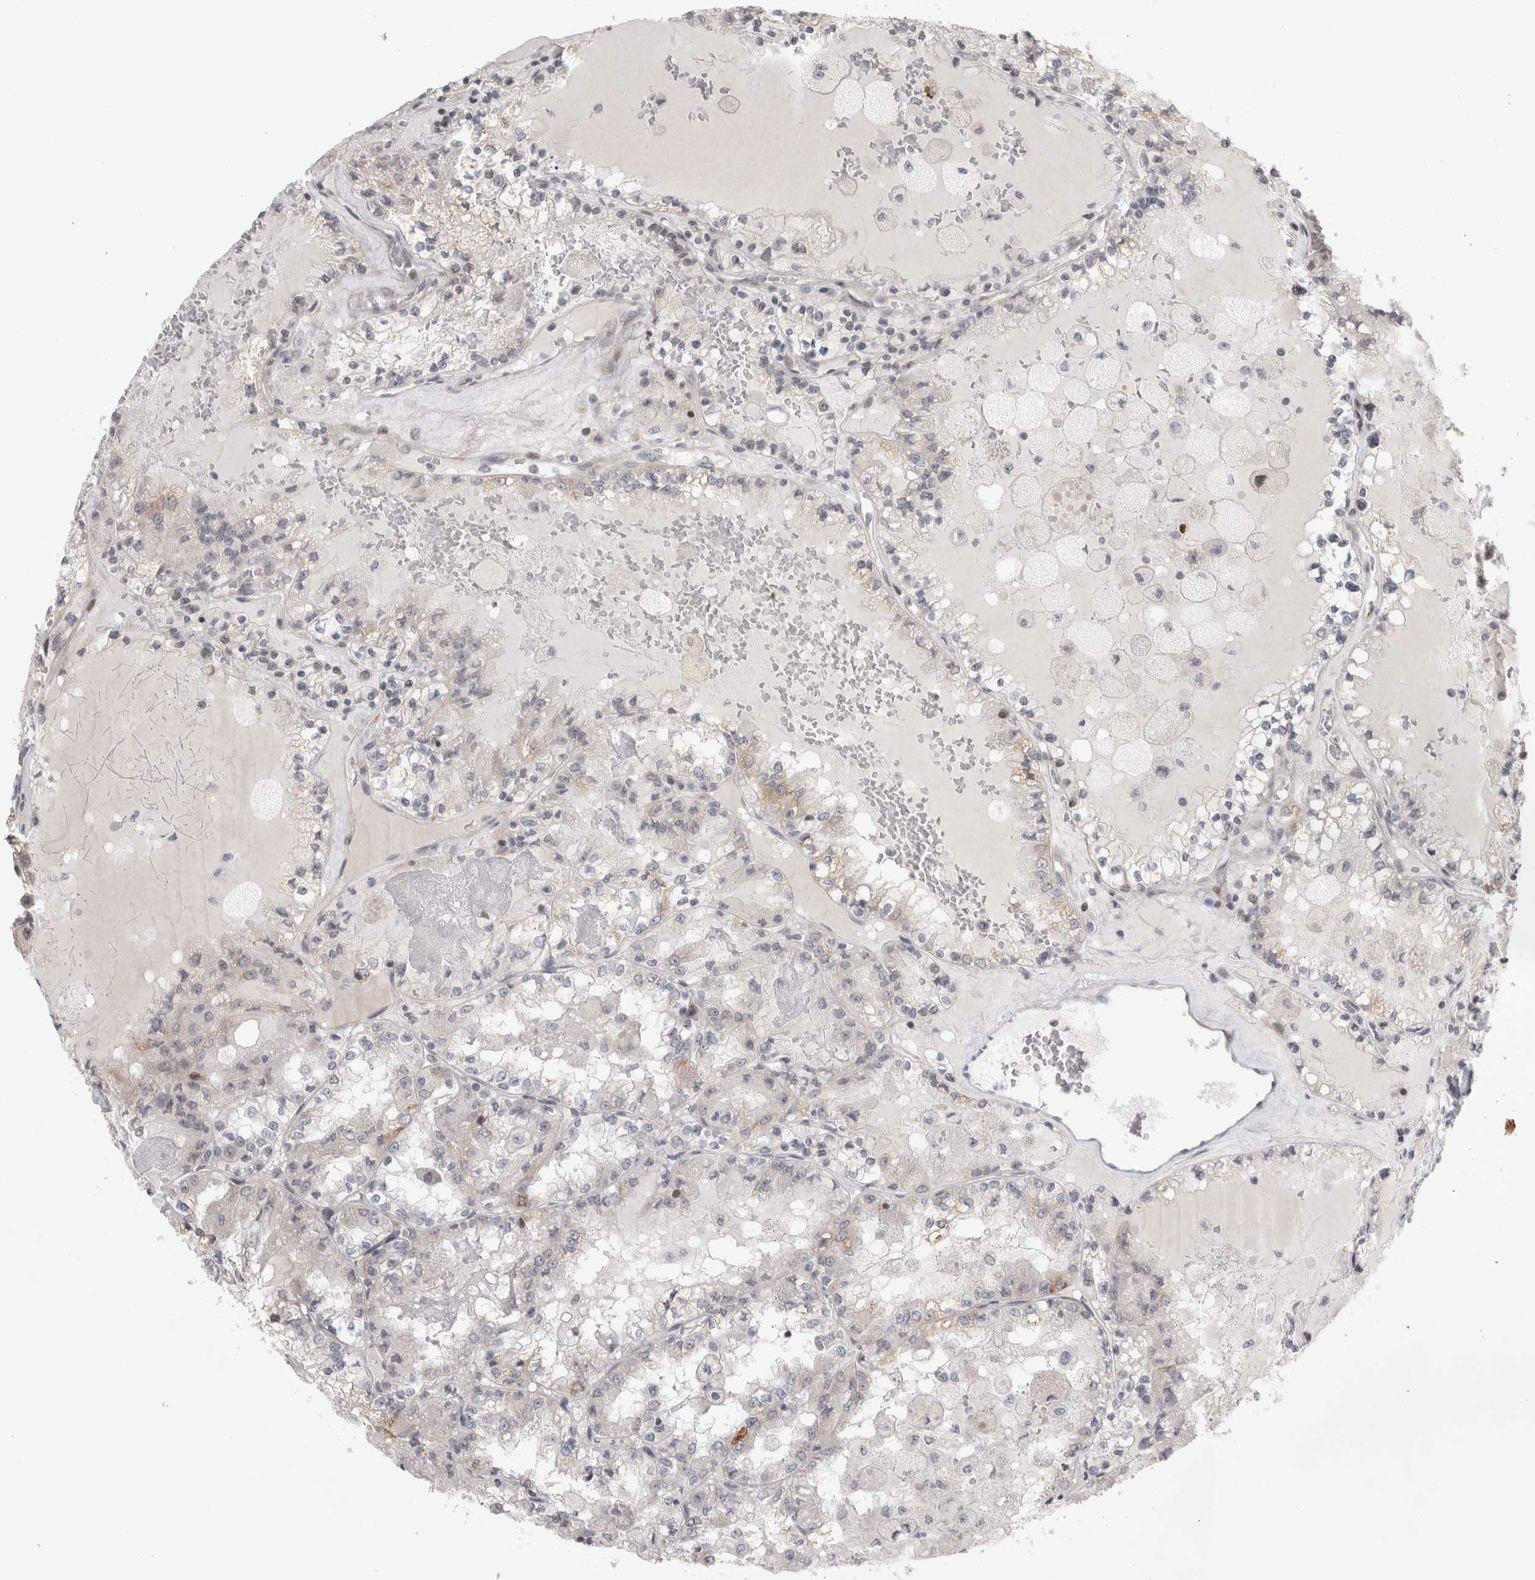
{"staining": {"intensity": "negative", "quantity": "none", "location": "none"}, "tissue": "renal cancer", "cell_type": "Tumor cells", "image_type": "cancer", "snomed": [{"axis": "morphology", "description": "Adenocarcinoma, NOS"}, {"axis": "topography", "description": "Kidney"}], "caption": "Micrograph shows no significant protein positivity in tumor cells of adenocarcinoma (renal). (DAB immunohistochemistry visualized using brightfield microscopy, high magnification).", "gene": "UTP25", "patient": {"sex": "female", "age": 56}}